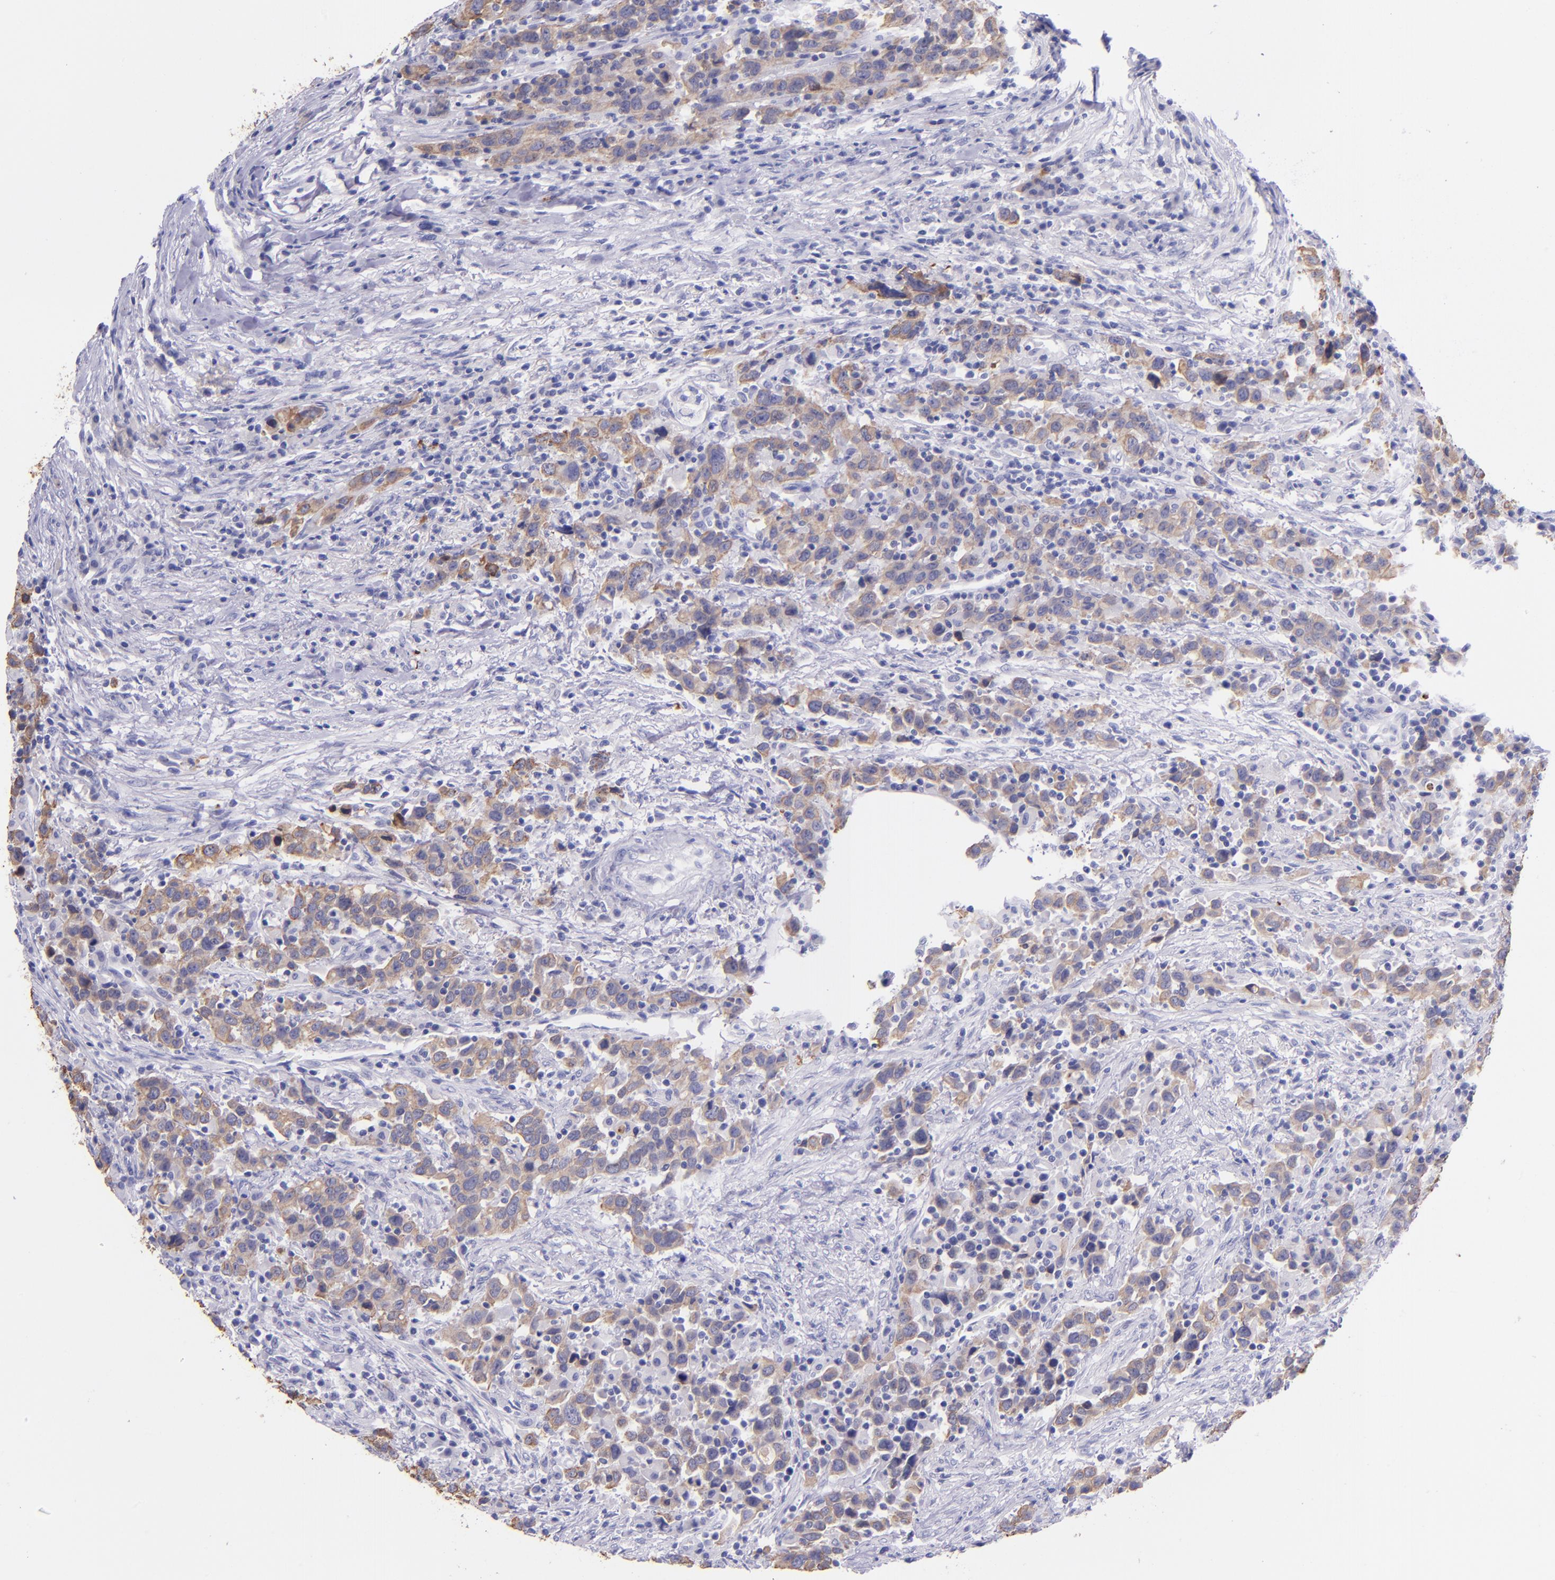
{"staining": {"intensity": "moderate", "quantity": ">75%", "location": "cytoplasmic/membranous"}, "tissue": "urothelial cancer", "cell_type": "Tumor cells", "image_type": "cancer", "snomed": [{"axis": "morphology", "description": "Urothelial carcinoma, High grade"}, {"axis": "topography", "description": "Urinary bladder"}], "caption": "Human urothelial carcinoma (high-grade) stained for a protein (brown) reveals moderate cytoplasmic/membranous positive staining in approximately >75% of tumor cells.", "gene": "KRT4", "patient": {"sex": "male", "age": 61}}